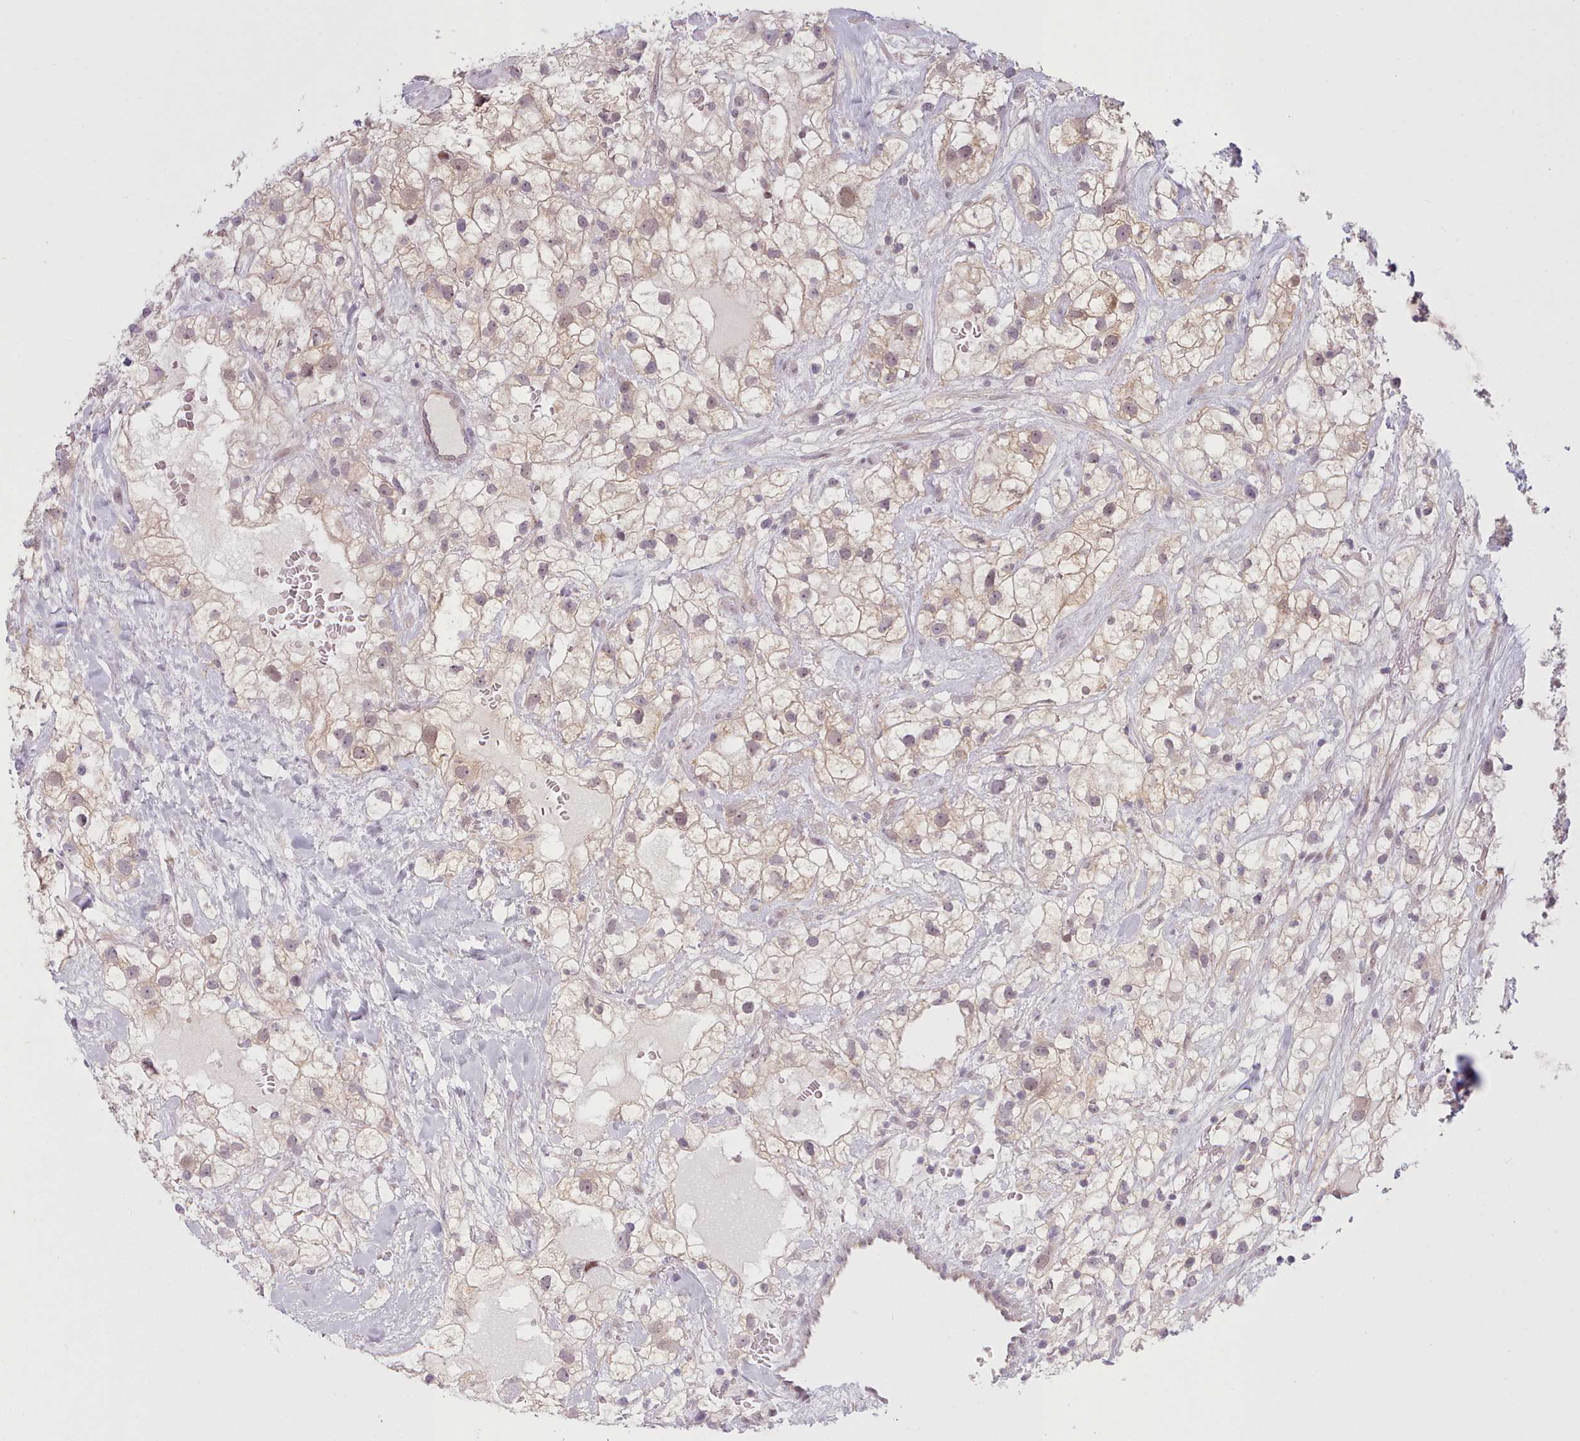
{"staining": {"intensity": "weak", "quantity": ">75%", "location": "cytoplasmic/membranous,nuclear"}, "tissue": "renal cancer", "cell_type": "Tumor cells", "image_type": "cancer", "snomed": [{"axis": "morphology", "description": "Adenocarcinoma, NOS"}, {"axis": "topography", "description": "Kidney"}], "caption": "Immunohistochemistry micrograph of human renal cancer (adenocarcinoma) stained for a protein (brown), which exhibits low levels of weak cytoplasmic/membranous and nuclear expression in approximately >75% of tumor cells.", "gene": "KBTBD7", "patient": {"sex": "male", "age": 59}}